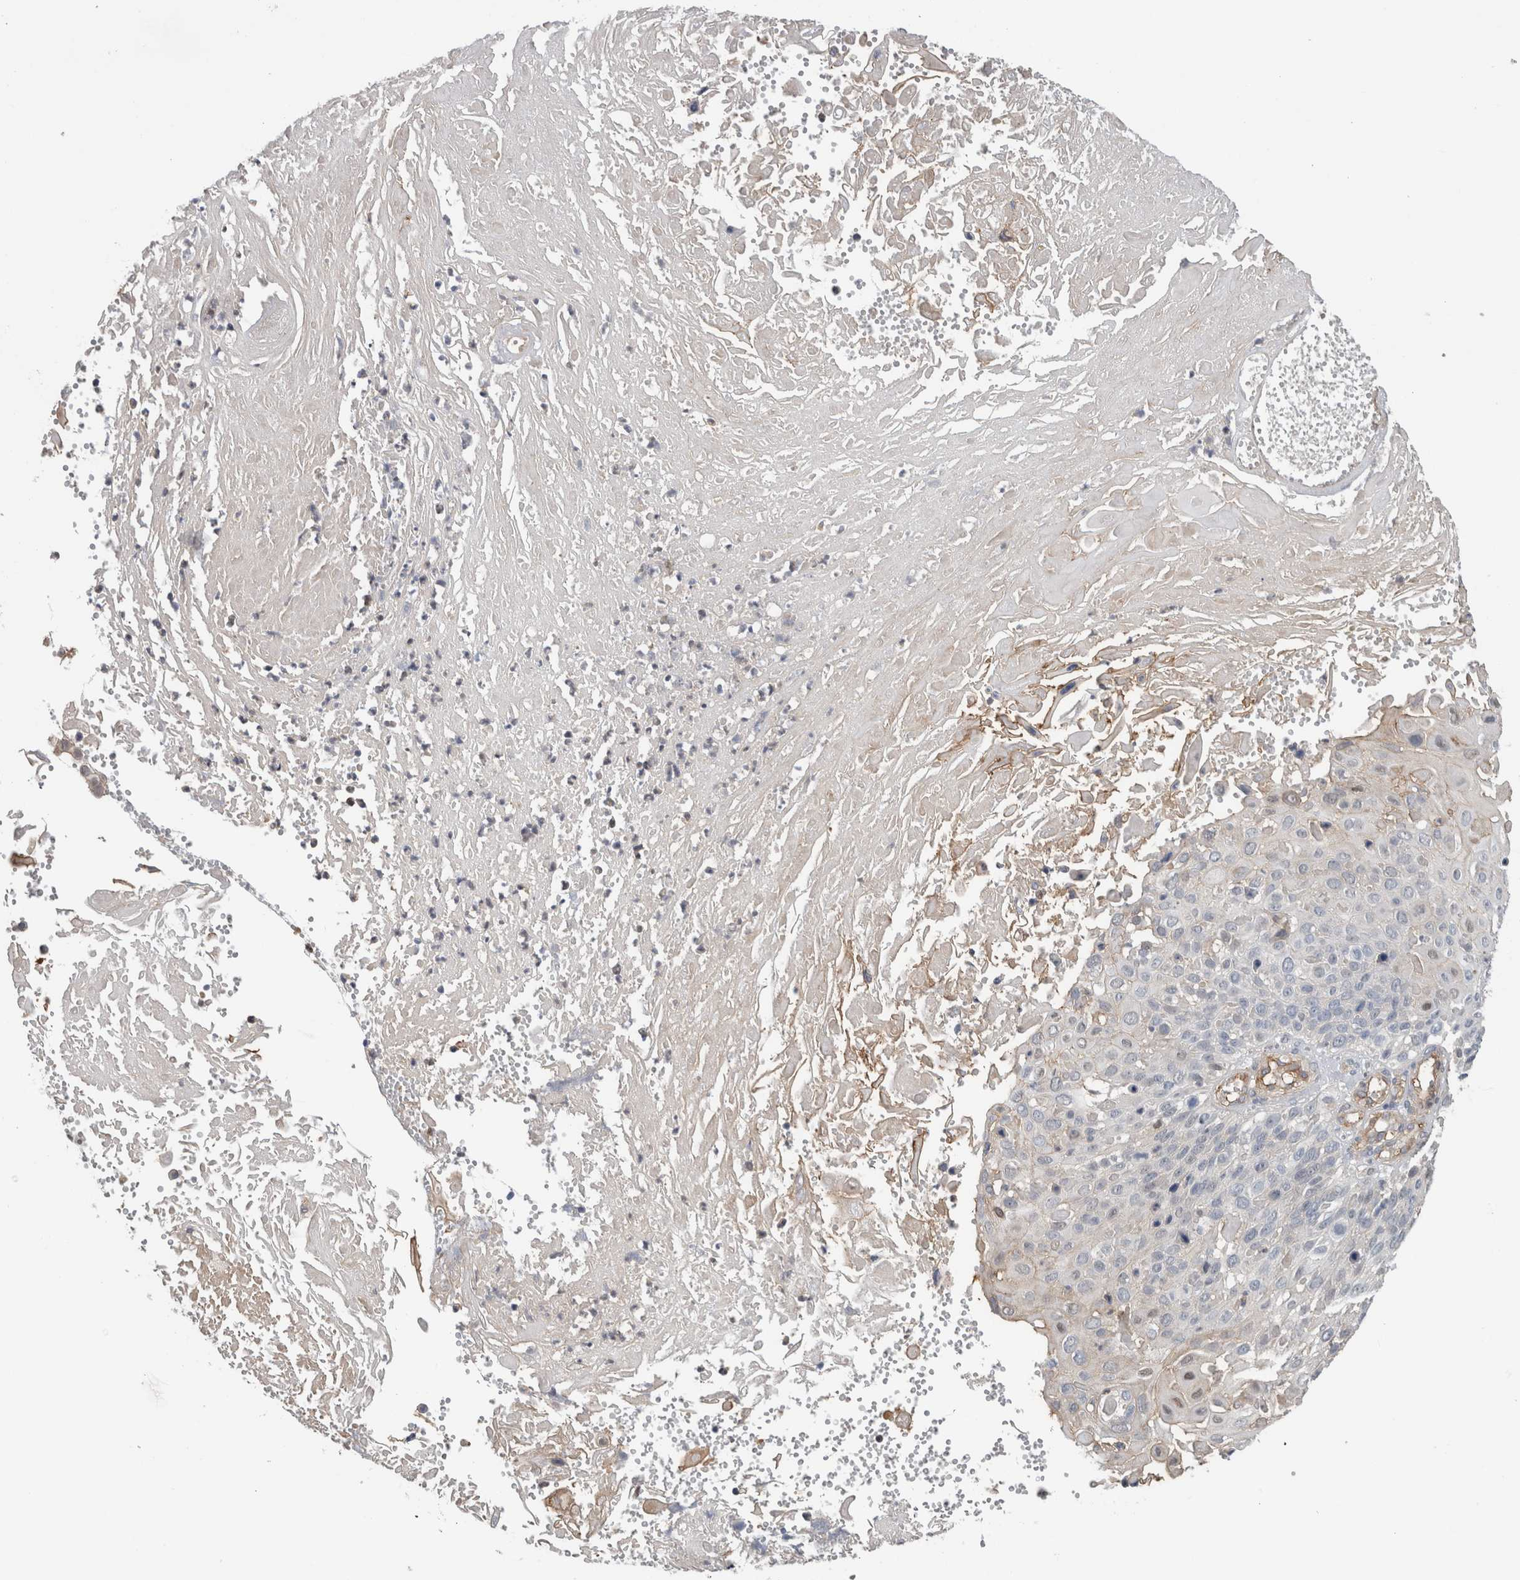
{"staining": {"intensity": "negative", "quantity": "none", "location": "none"}, "tissue": "cervical cancer", "cell_type": "Tumor cells", "image_type": "cancer", "snomed": [{"axis": "morphology", "description": "Squamous cell carcinoma, NOS"}, {"axis": "topography", "description": "Cervix"}], "caption": "High magnification brightfield microscopy of cervical squamous cell carcinoma stained with DAB (brown) and counterstained with hematoxylin (blue): tumor cells show no significant staining.", "gene": "CD59", "patient": {"sex": "female", "age": 74}}